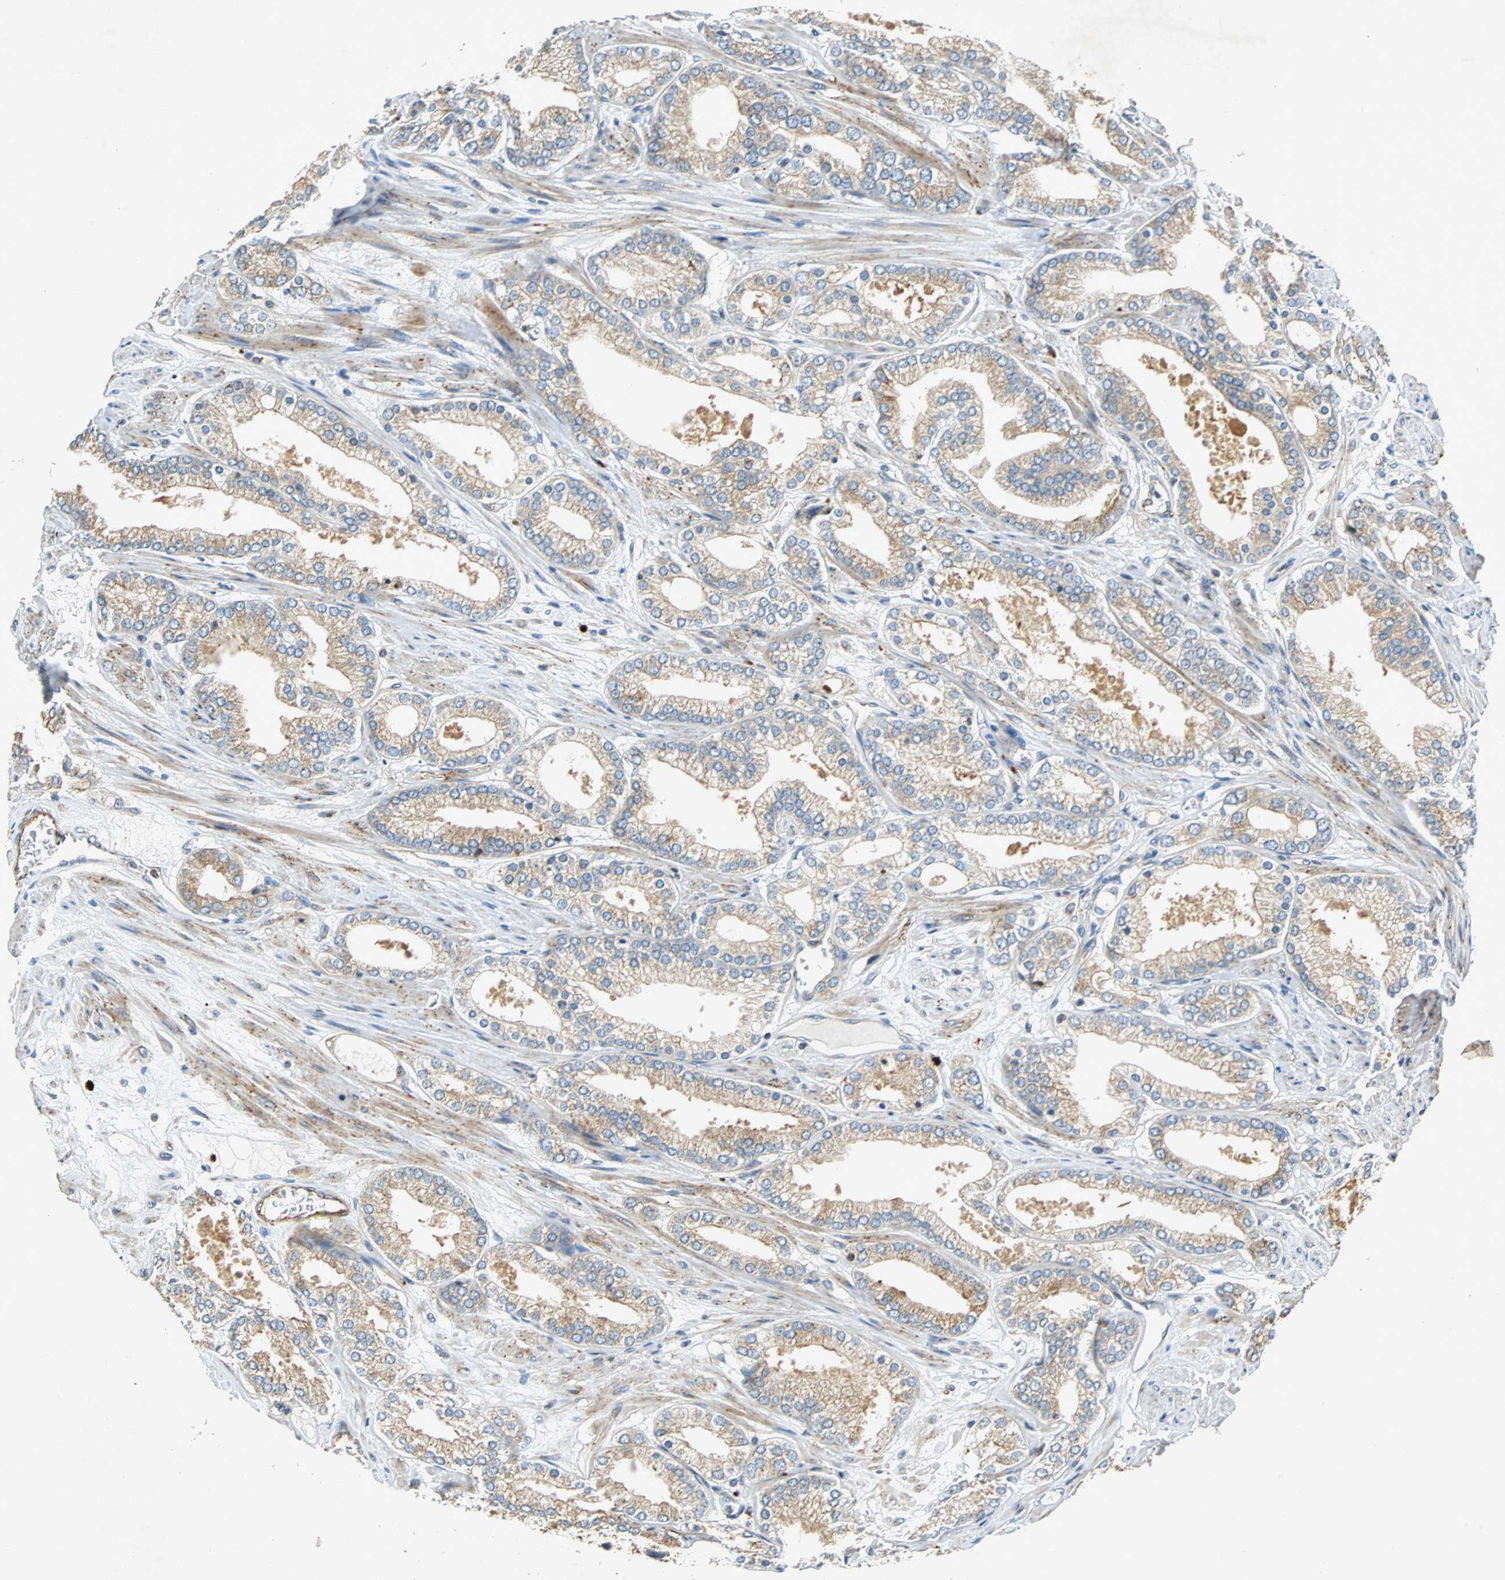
{"staining": {"intensity": "weak", "quantity": "25%-75%", "location": "cytoplasmic/membranous"}, "tissue": "prostate cancer", "cell_type": "Tumor cells", "image_type": "cancer", "snomed": [{"axis": "morphology", "description": "Adenocarcinoma, High grade"}, {"axis": "topography", "description": "Prostate"}], "caption": "This histopathology image shows immunohistochemistry staining of prostate cancer (adenocarcinoma (high-grade)), with low weak cytoplasmic/membranous positivity in approximately 25%-75% of tumor cells.", "gene": "TUBA4A", "patient": {"sex": "male", "age": 61}}